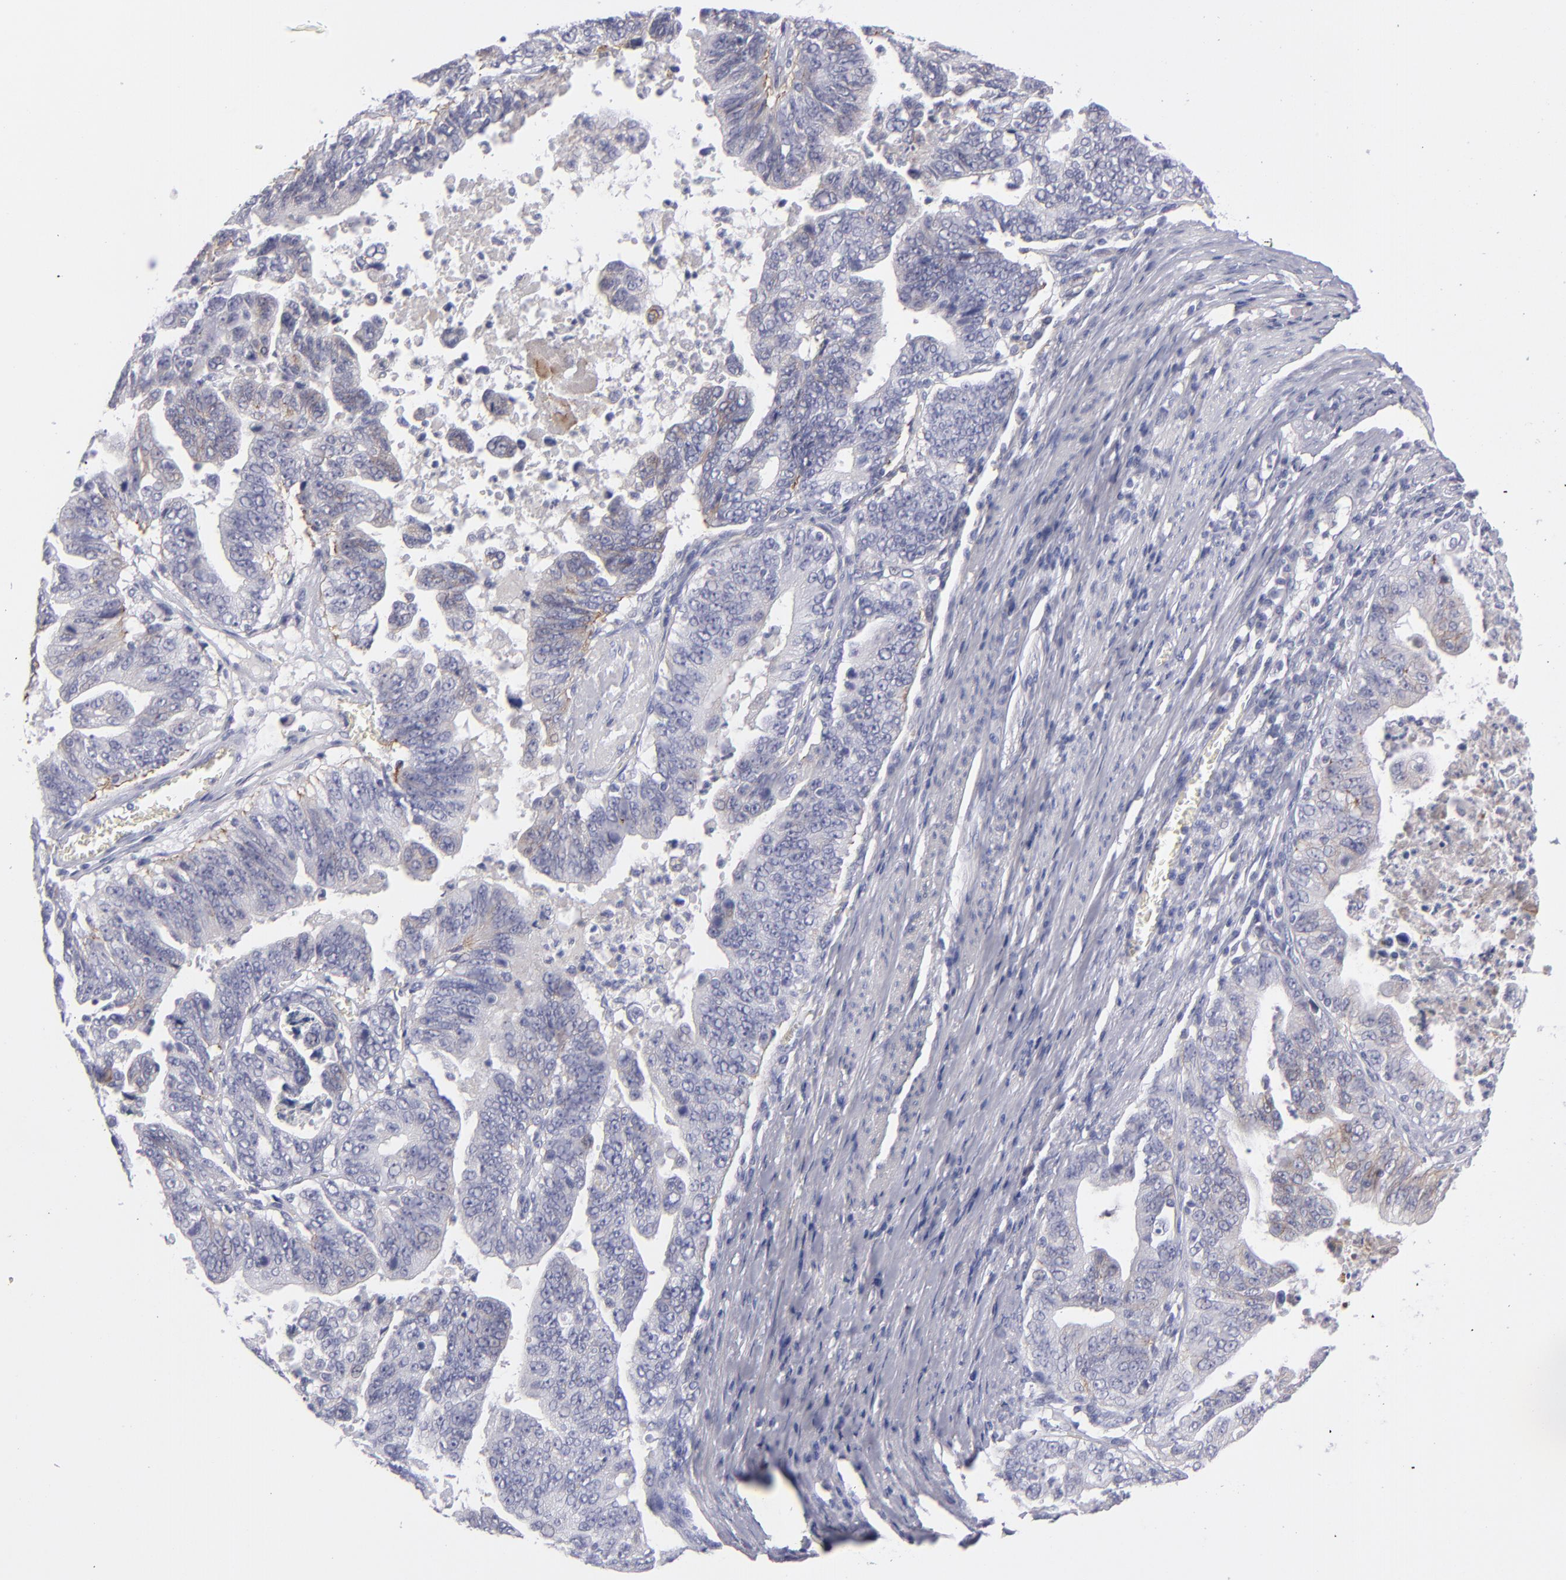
{"staining": {"intensity": "moderate", "quantity": ">75%", "location": "cytoplasmic/membranous"}, "tissue": "stomach cancer", "cell_type": "Tumor cells", "image_type": "cancer", "snomed": [{"axis": "morphology", "description": "Adenocarcinoma, NOS"}, {"axis": "topography", "description": "Stomach, upper"}], "caption": "Moderate cytoplasmic/membranous expression is identified in about >75% of tumor cells in adenocarcinoma (stomach).", "gene": "ITGB4", "patient": {"sex": "female", "age": 50}}